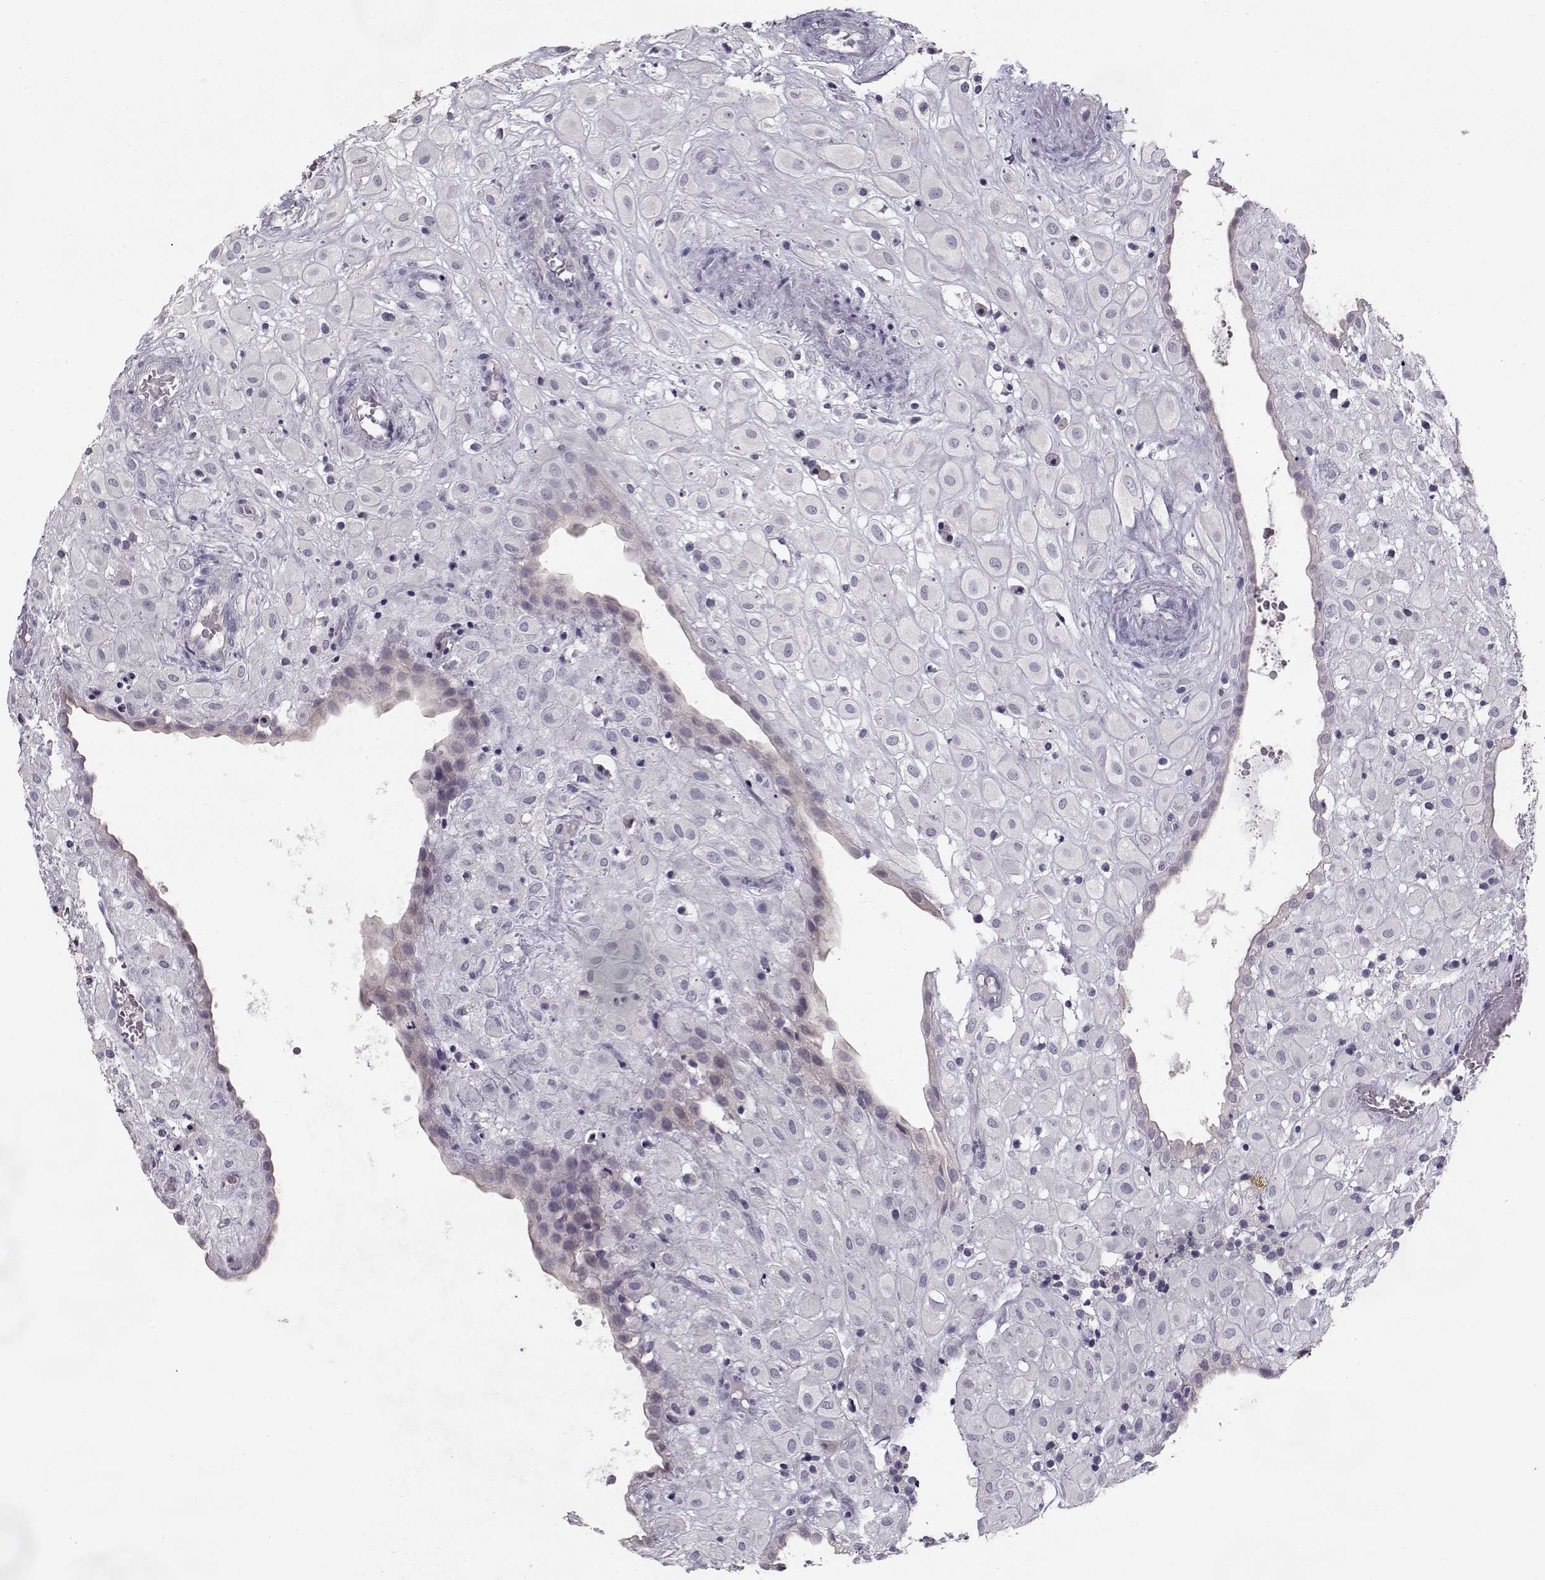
{"staining": {"intensity": "negative", "quantity": "none", "location": "none"}, "tissue": "placenta", "cell_type": "Decidual cells", "image_type": "normal", "snomed": [{"axis": "morphology", "description": "Normal tissue, NOS"}, {"axis": "topography", "description": "Placenta"}], "caption": "Immunohistochemistry of unremarkable human placenta reveals no positivity in decidual cells.", "gene": "GRK1", "patient": {"sex": "female", "age": 24}}